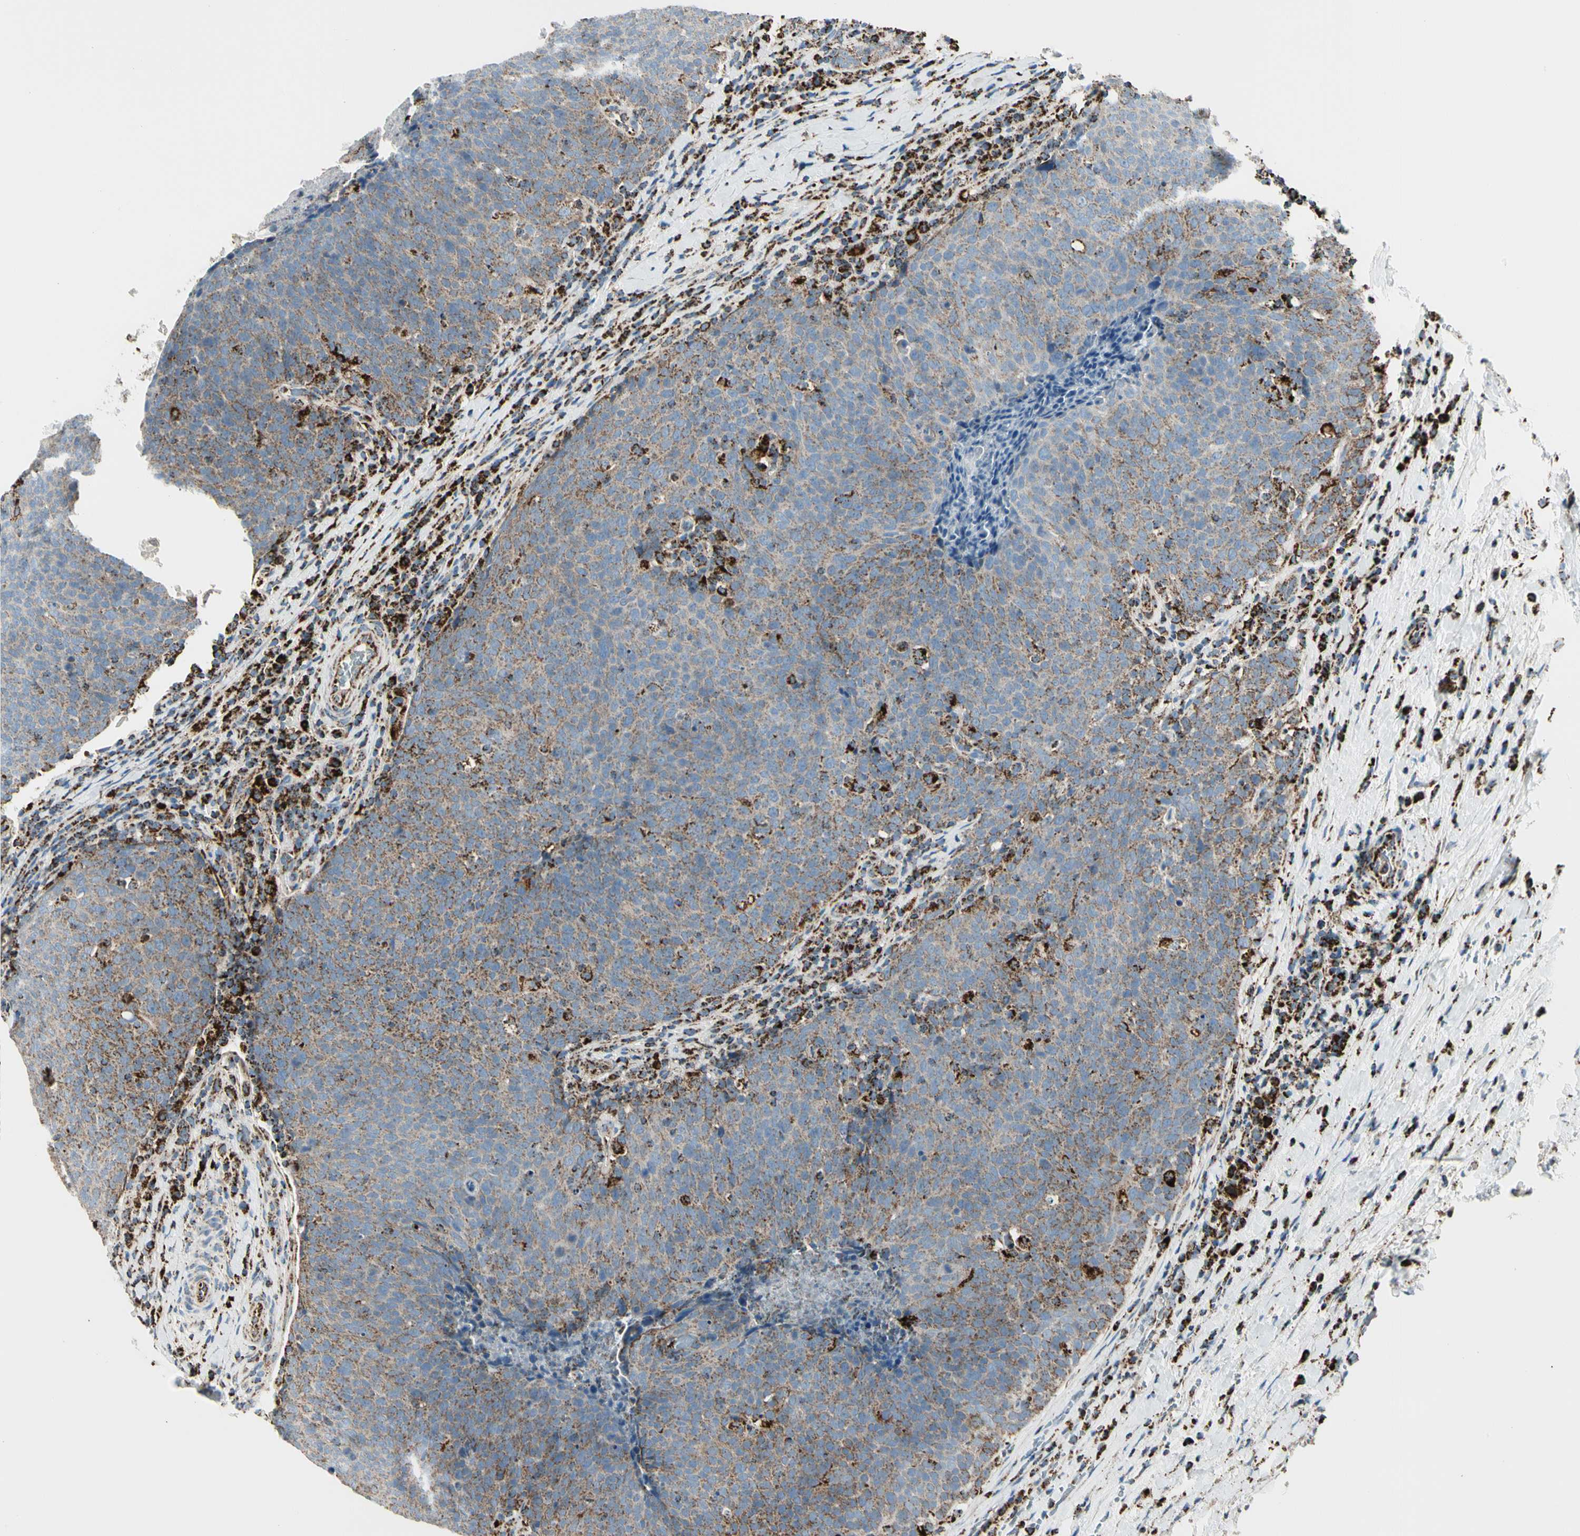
{"staining": {"intensity": "moderate", "quantity": "<25%", "location": "cytoplasmic/membranous"}, "tissue": "head and neck cancer", "cell_type": "Tumor cells", "image_type": "cancer", "snomed": [{"axis": "morphology", "description": "Squamous cell carcinoma, NOS"}, {"axis": "morphology", "description": "Squamous cell carcinoma, metastatic, NOS"}, {"axis": "topography", "description": "Lymph node"}, {"axis": "topography", "description": "Head-Neck"}], "caption": "Approximately <25% of tumor cells in human head and neck metastatic squamous cell carcinoma show moderate cytoplasmic/membranous protein staining as visualized by brown immunohistochemical staining.", "gene": "ME2", "patient": {"sex": "male", "age": 62}}